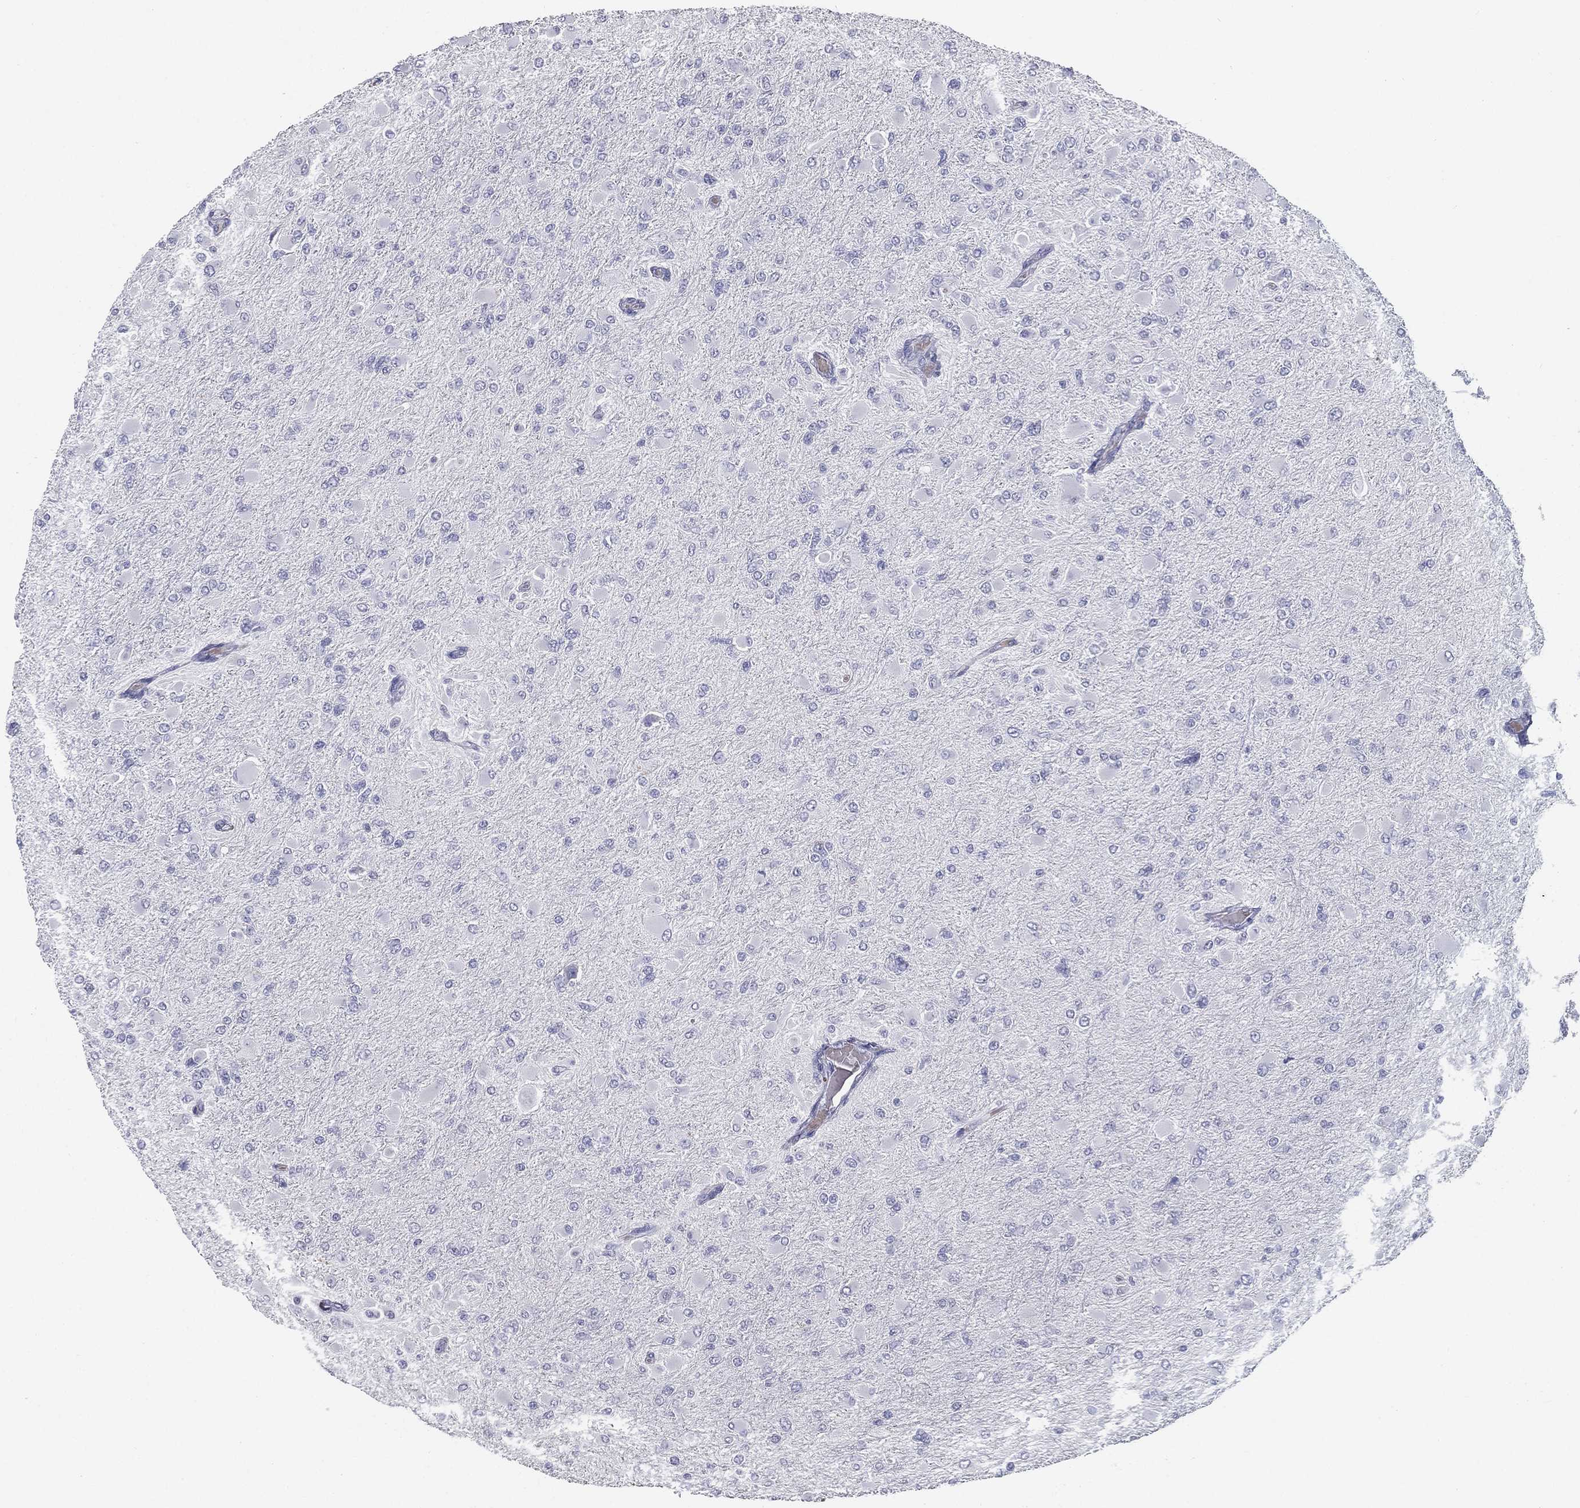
{"staining": {"intensity": "negative", "quantity": "none", "location": "none"}, "tissue": "glioma", "cell_type": "Tumor cells", "image_type": "cancer", "snomed": [{"axis": "morphology", "description": "Glioma, malignant, High grade"}, {"axis": "topography", "description": "Cerebral cortex"}], "caption": "Immunohistochemistry of human glioma demonstrates no staining in tumor cells.", "gene": "ESX1", "patient": {"sex": "female", "age": 36}}